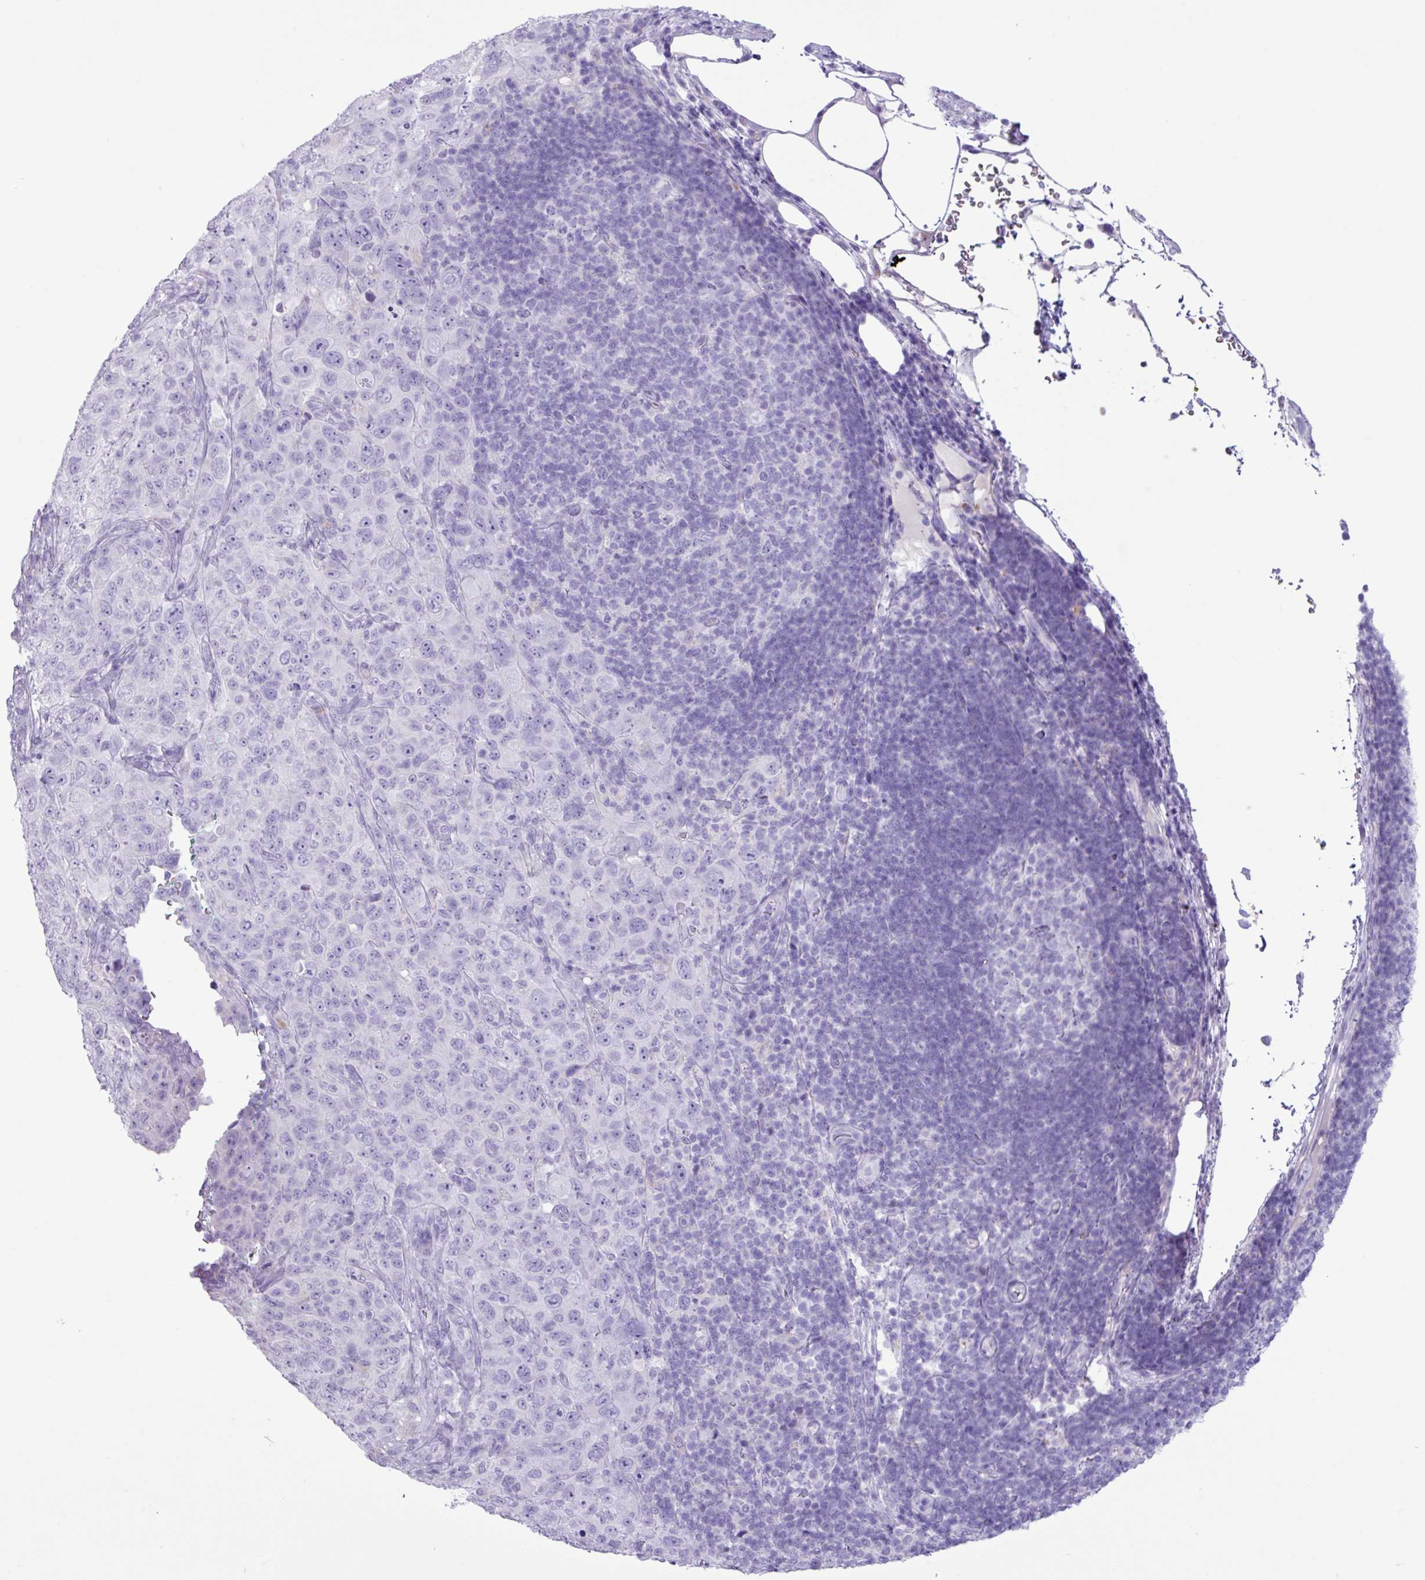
{"staining": {"intensity": "negative", "quantity": "none", "location": "none"}, "tissue": "pancreatic cancer", "cell_type": "Tumor cells", "image_type": "cancer", "snomed": [{"axis": "morphology", "description": "Adenocarcinoma, NOS"}, {"axis": "topography", "description": "Pancreas"}], "caption": "A micrograph of adenocarcinoma (pancreatic) stained for a protein reveals no brown staining in tumor cells. Nuclei are stained in blue.", "gene": "AGO3", "patient": {"sex": "male", "age": 68}}